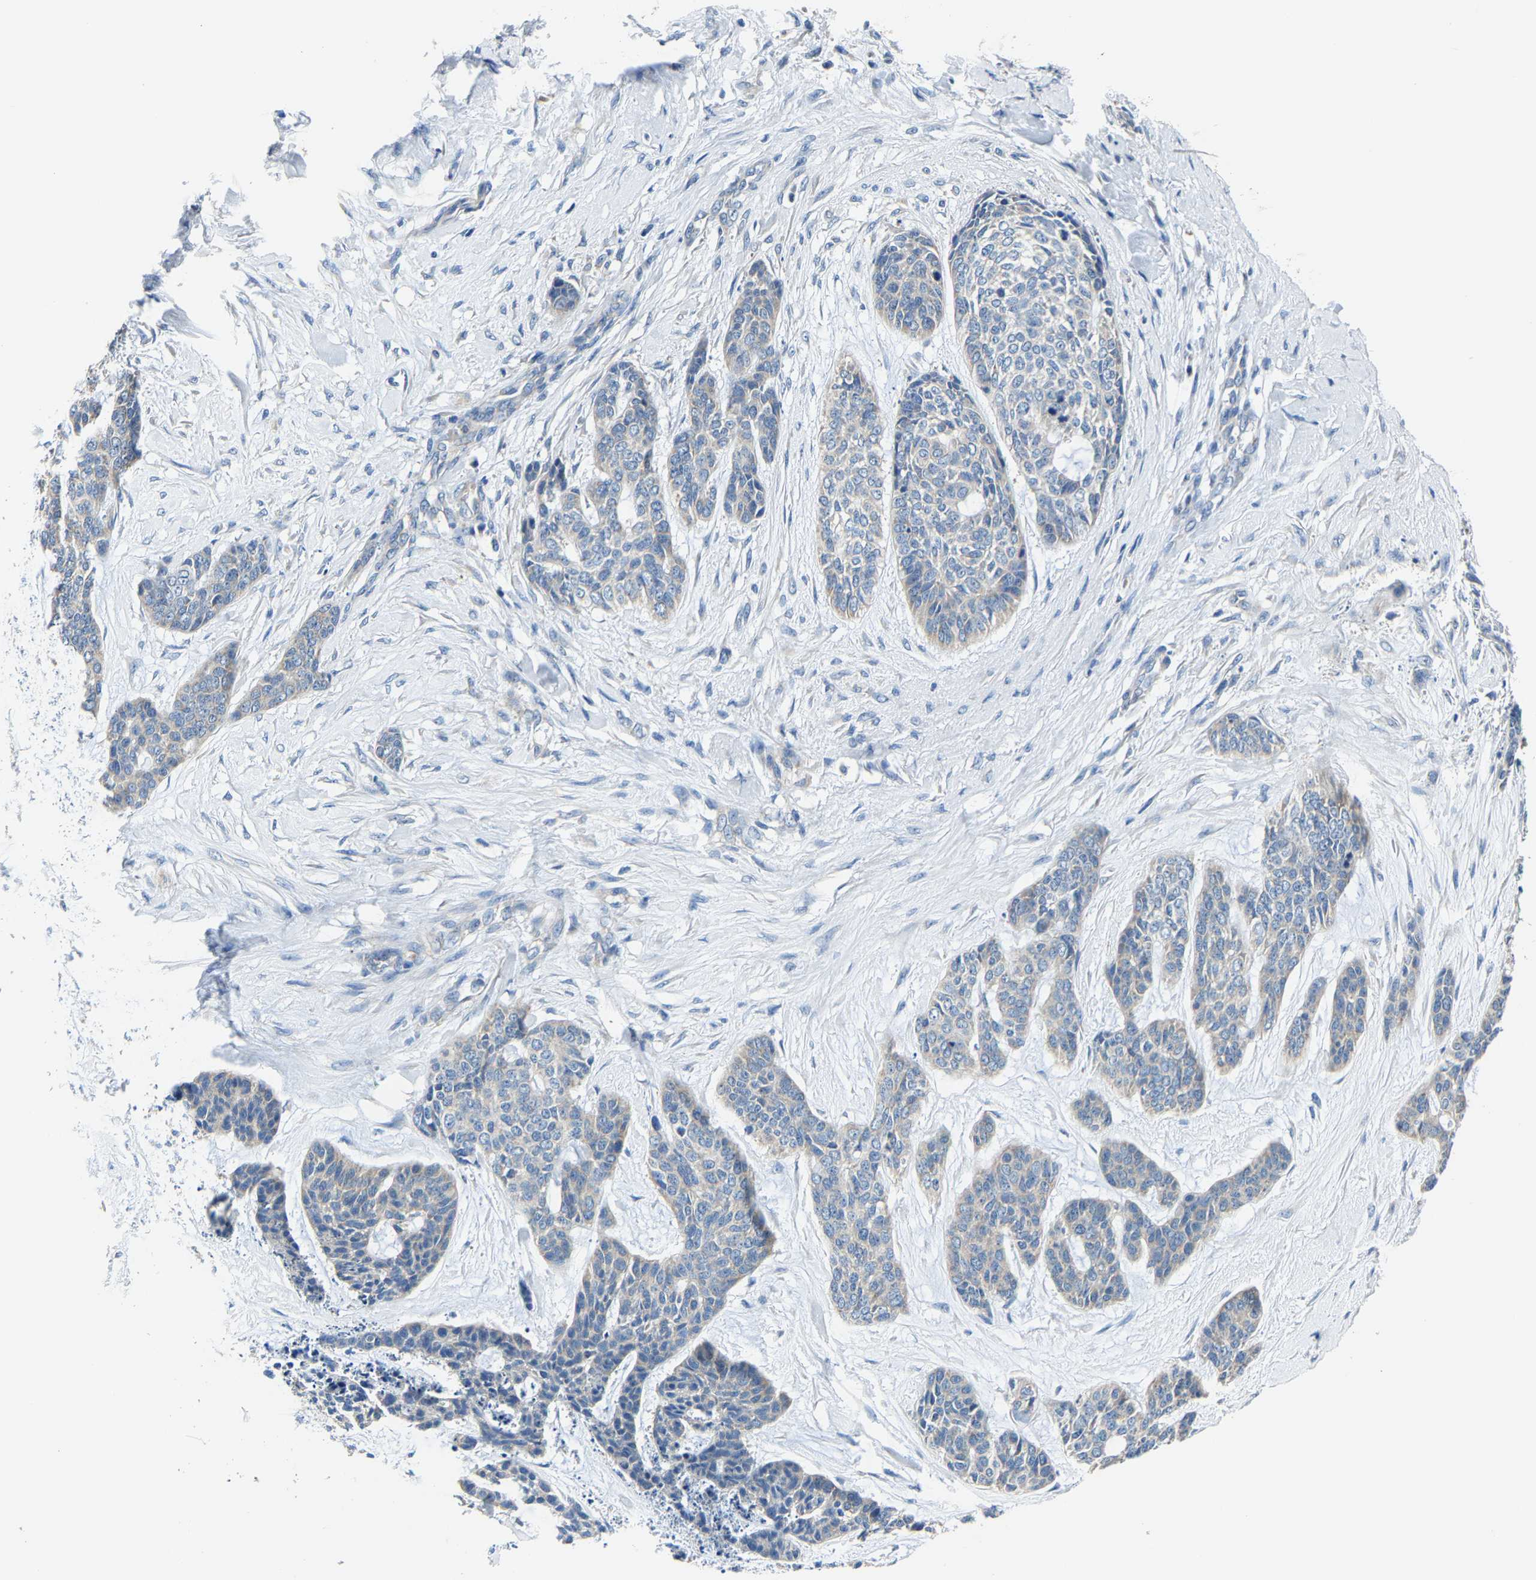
{"staining": {"intensity": "weak", "quantity": "<25%", "location": "cytoplasmic/membranous"}, "tissue": "skin cancer", "cell_type": "Tumor cells", "image_type": "cancer", "snomed": [{"axis": "morphology", "description": "Basal cell carcinoma"}, {"axis": "topography", "description": "Skin"}], "caption": "Immunohistochemistry (IHC) photomicrograph of human skin cancer (basal cell carcinoma) stained for a protein (brown), which reveals no expression in tumor cells.", "gene": "AGK", "patient": {"sex": "female", "age": 64}}